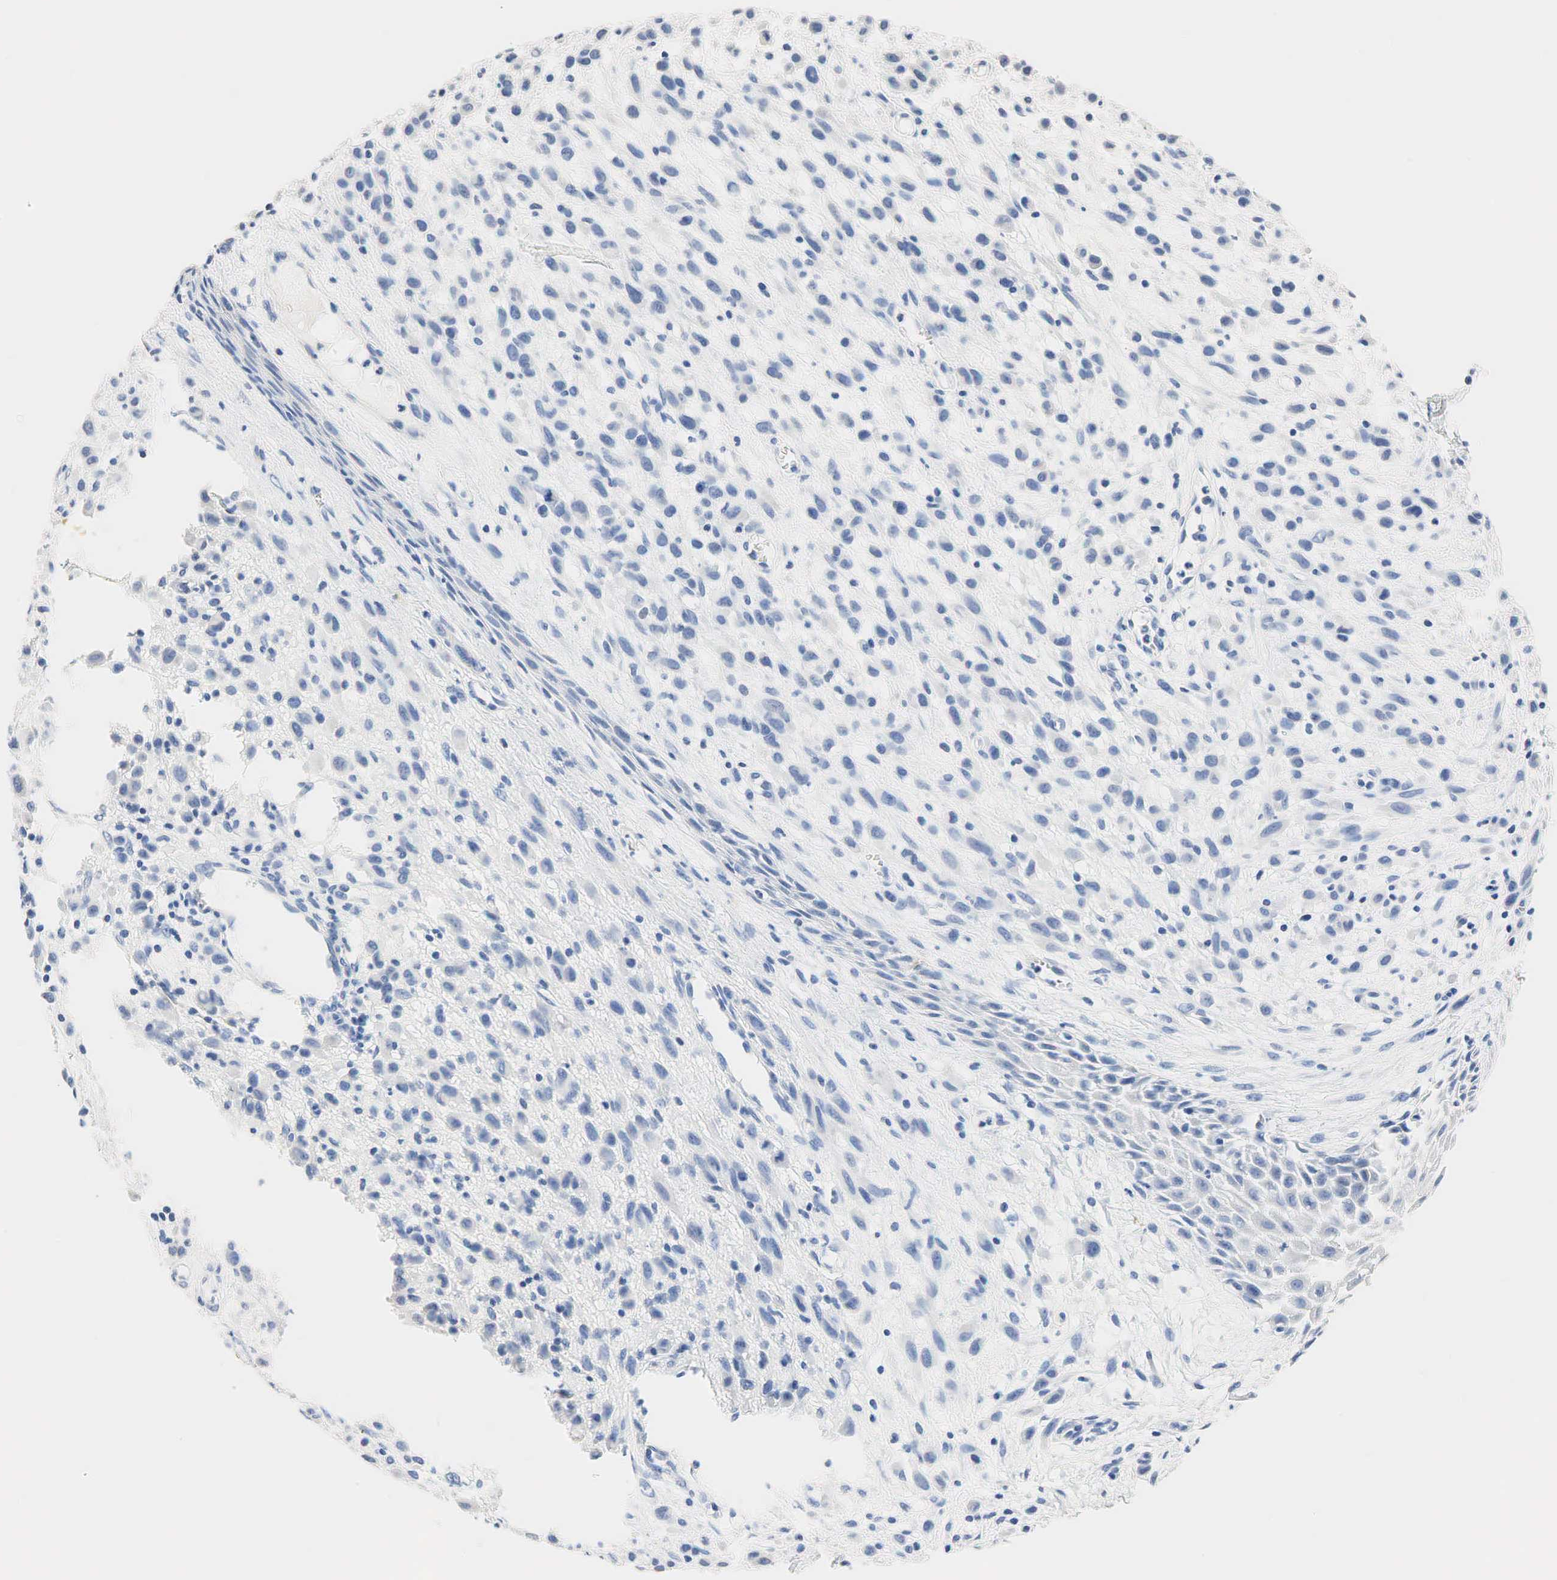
{"staining": {"intensity": "negative", "quantity": "none", "location": "none"}, "tissue": "melanoma", "cell_type": "Tumor cells", "image_type": "cancer", "snomed": [{"axis": "morphology", "description": "Malignant melanoma, NOS"}, {"axis": "topography", "description": "Skin"}], "caption": "Immunohistochemistry micrograph of malignant melanoma stained for a protein (brown), which displays no staining in tumor cells.", "gene": "SST", "patient": {"sex": "male", "age": 51}}